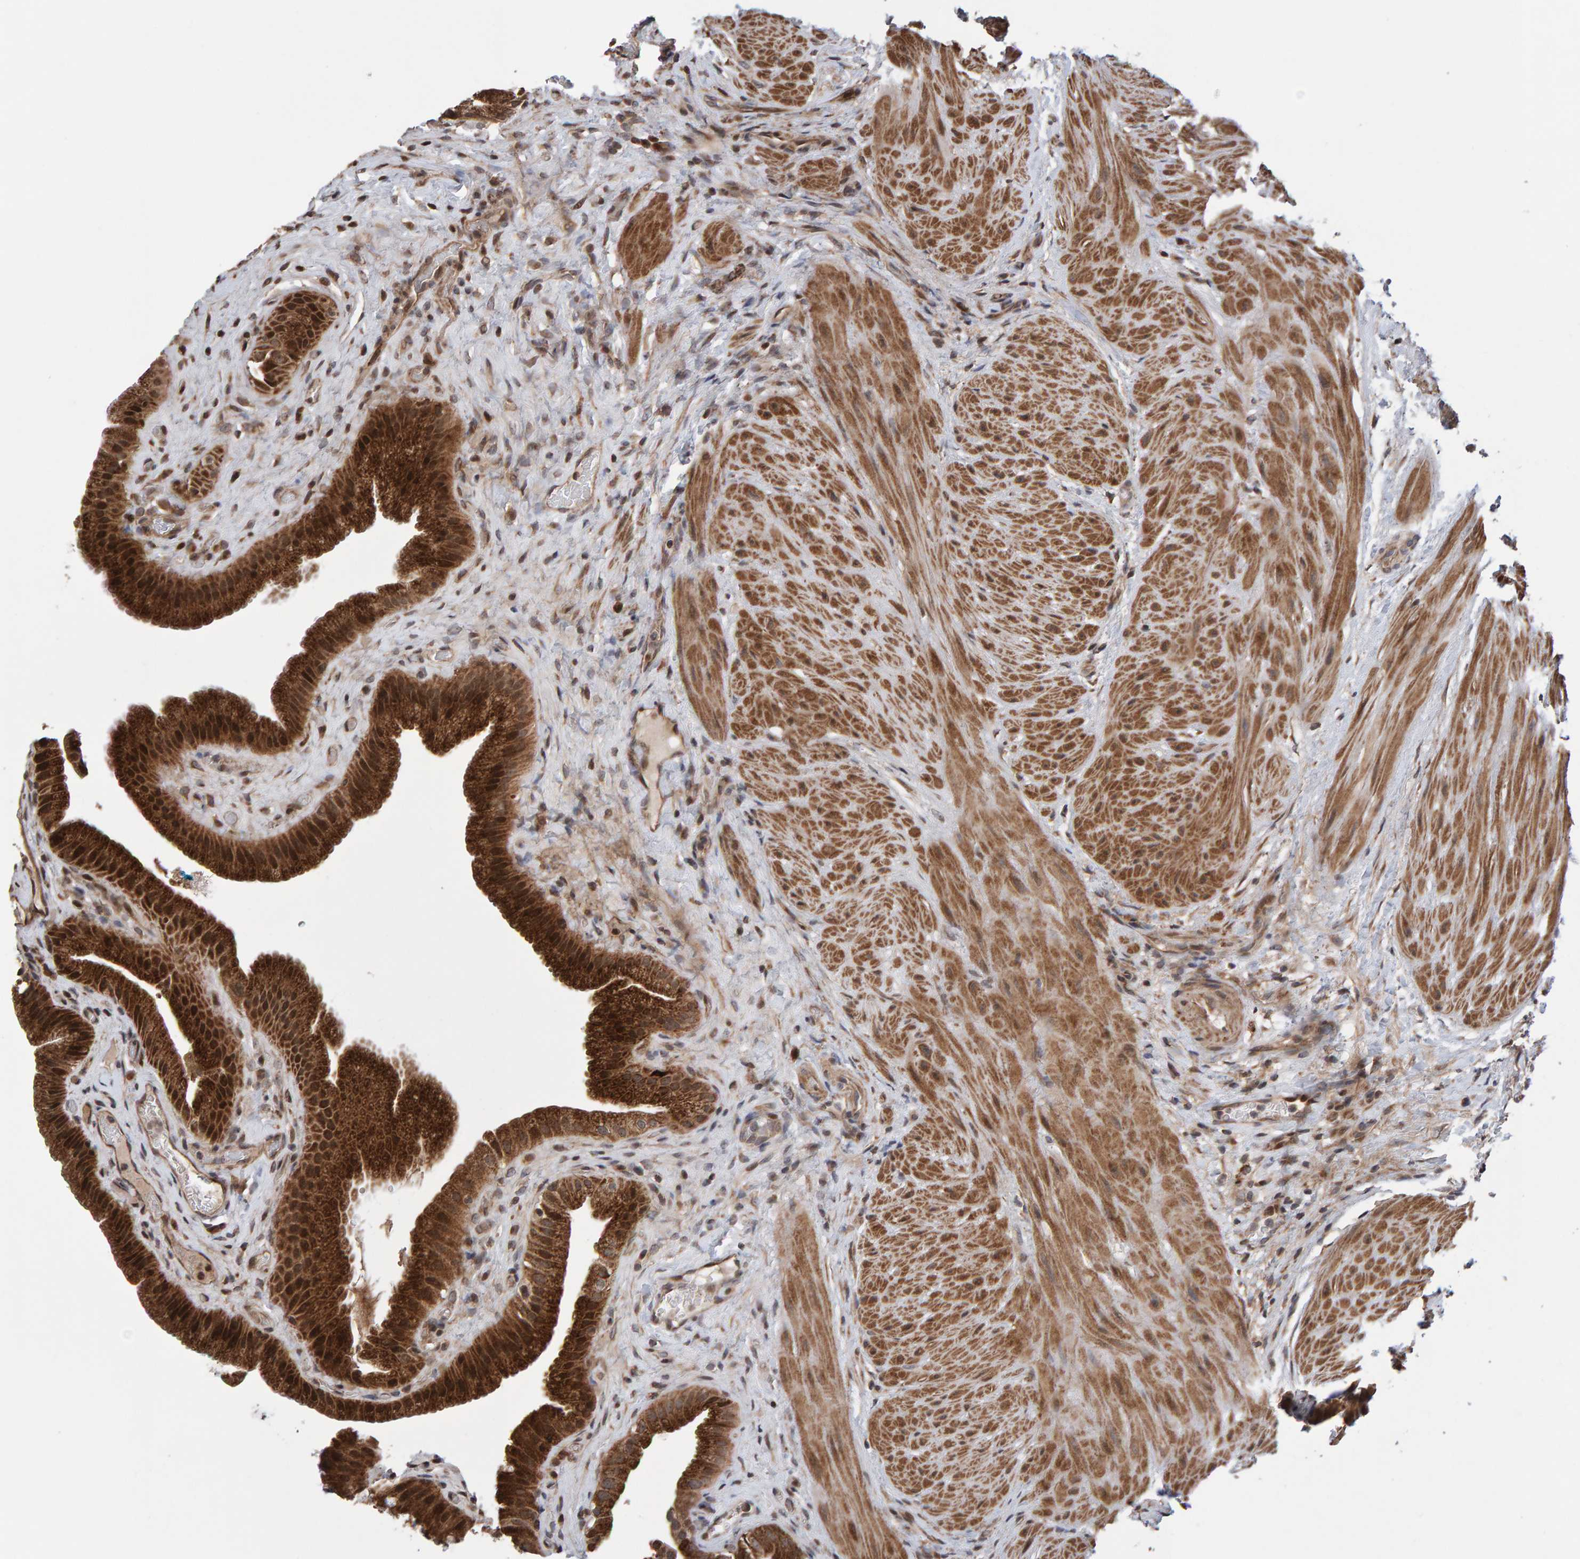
{"staining": {"intensity": "strong", "quantity": ">75%", "location": "cytoplasmic/membranous"}, "tissue": "gallbladder", "cell_type": "Glandular cells", "image_type": "normal", "snomed": [{"axis": "morphology", "description": "Normal tissue, NOS"}, {"axis": "topography", "description": "Gallbladder"}], "caption": "Benign gallbladder shows strong cytoplasmic/membranous expression in approximately >75% of glandular cells, visualized by immunohistochemistry. (DAB = brown stain, brightfield microscopy at high magnification).", "gene": "PECR", "patient": {"sex": "male", "age": 49}}